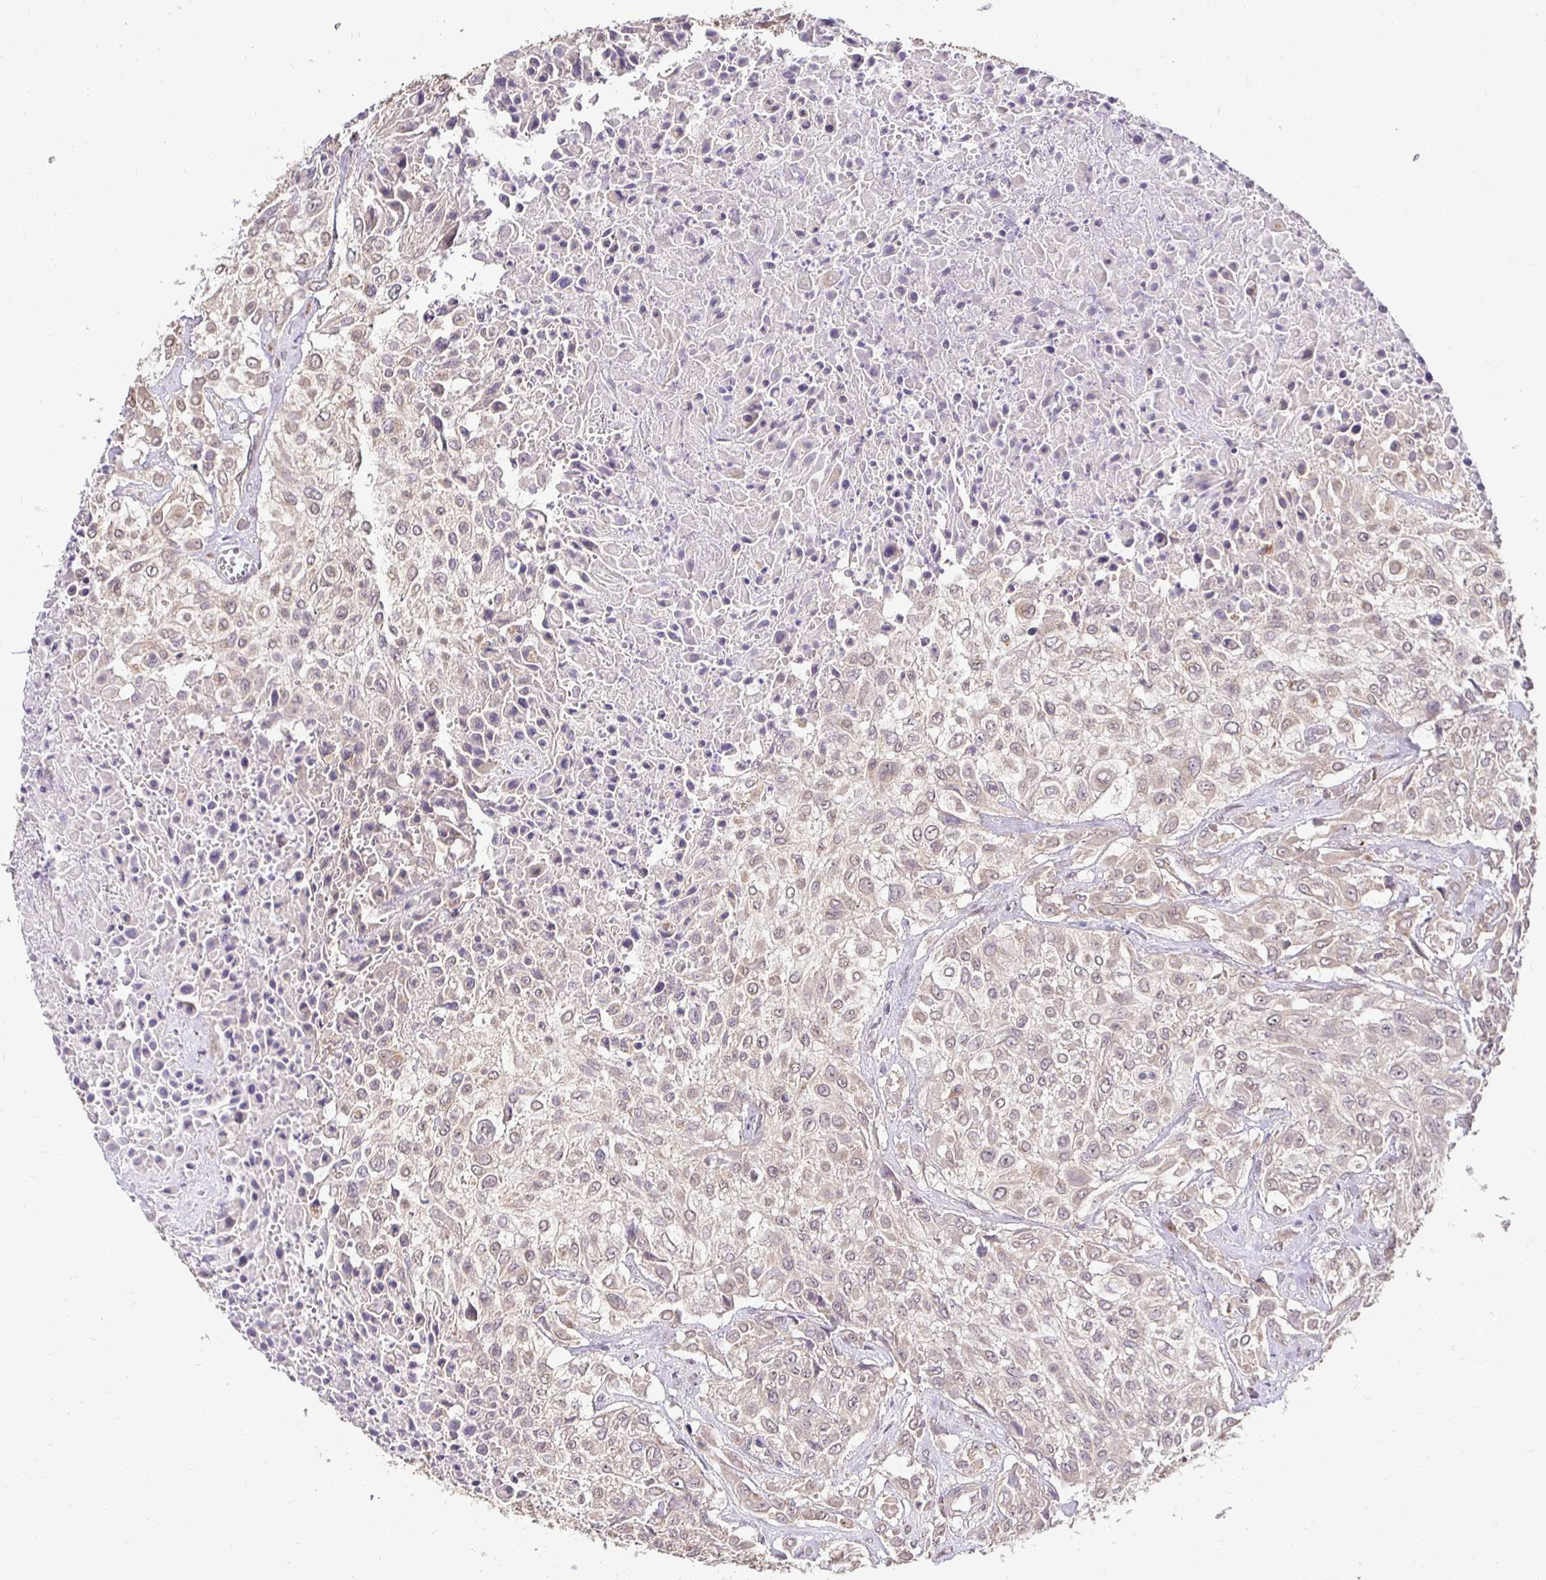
{"staining": {"intensity": "weak", "quantity": "25%-75%", "location": "cytoplasmic/membranous"}, "tissue": "urothelial cancer", "cell_type": "Tumor cells", "image_type": "cancer", "snomed": [{"axis": "morphology", "description": "Urothelial carcinoma, High grade"}, {"axis": "topography", "description": "Urinary bladder"}], "caption": "Immunohistochemistry (IHC) staining of urothelial cancer, which displays low levels of weak cytoplasmic/membranous staining in about 25%-75% of tumor cells indicating weak cytoplasmic/membranous protein positivity. The staining was performed using DAB (brown) for protein detection and nuclei were counterstained in hematoxylin (blue).", "gene": "RHEBL1", "patient": {"sex": "male", "age": 57}}